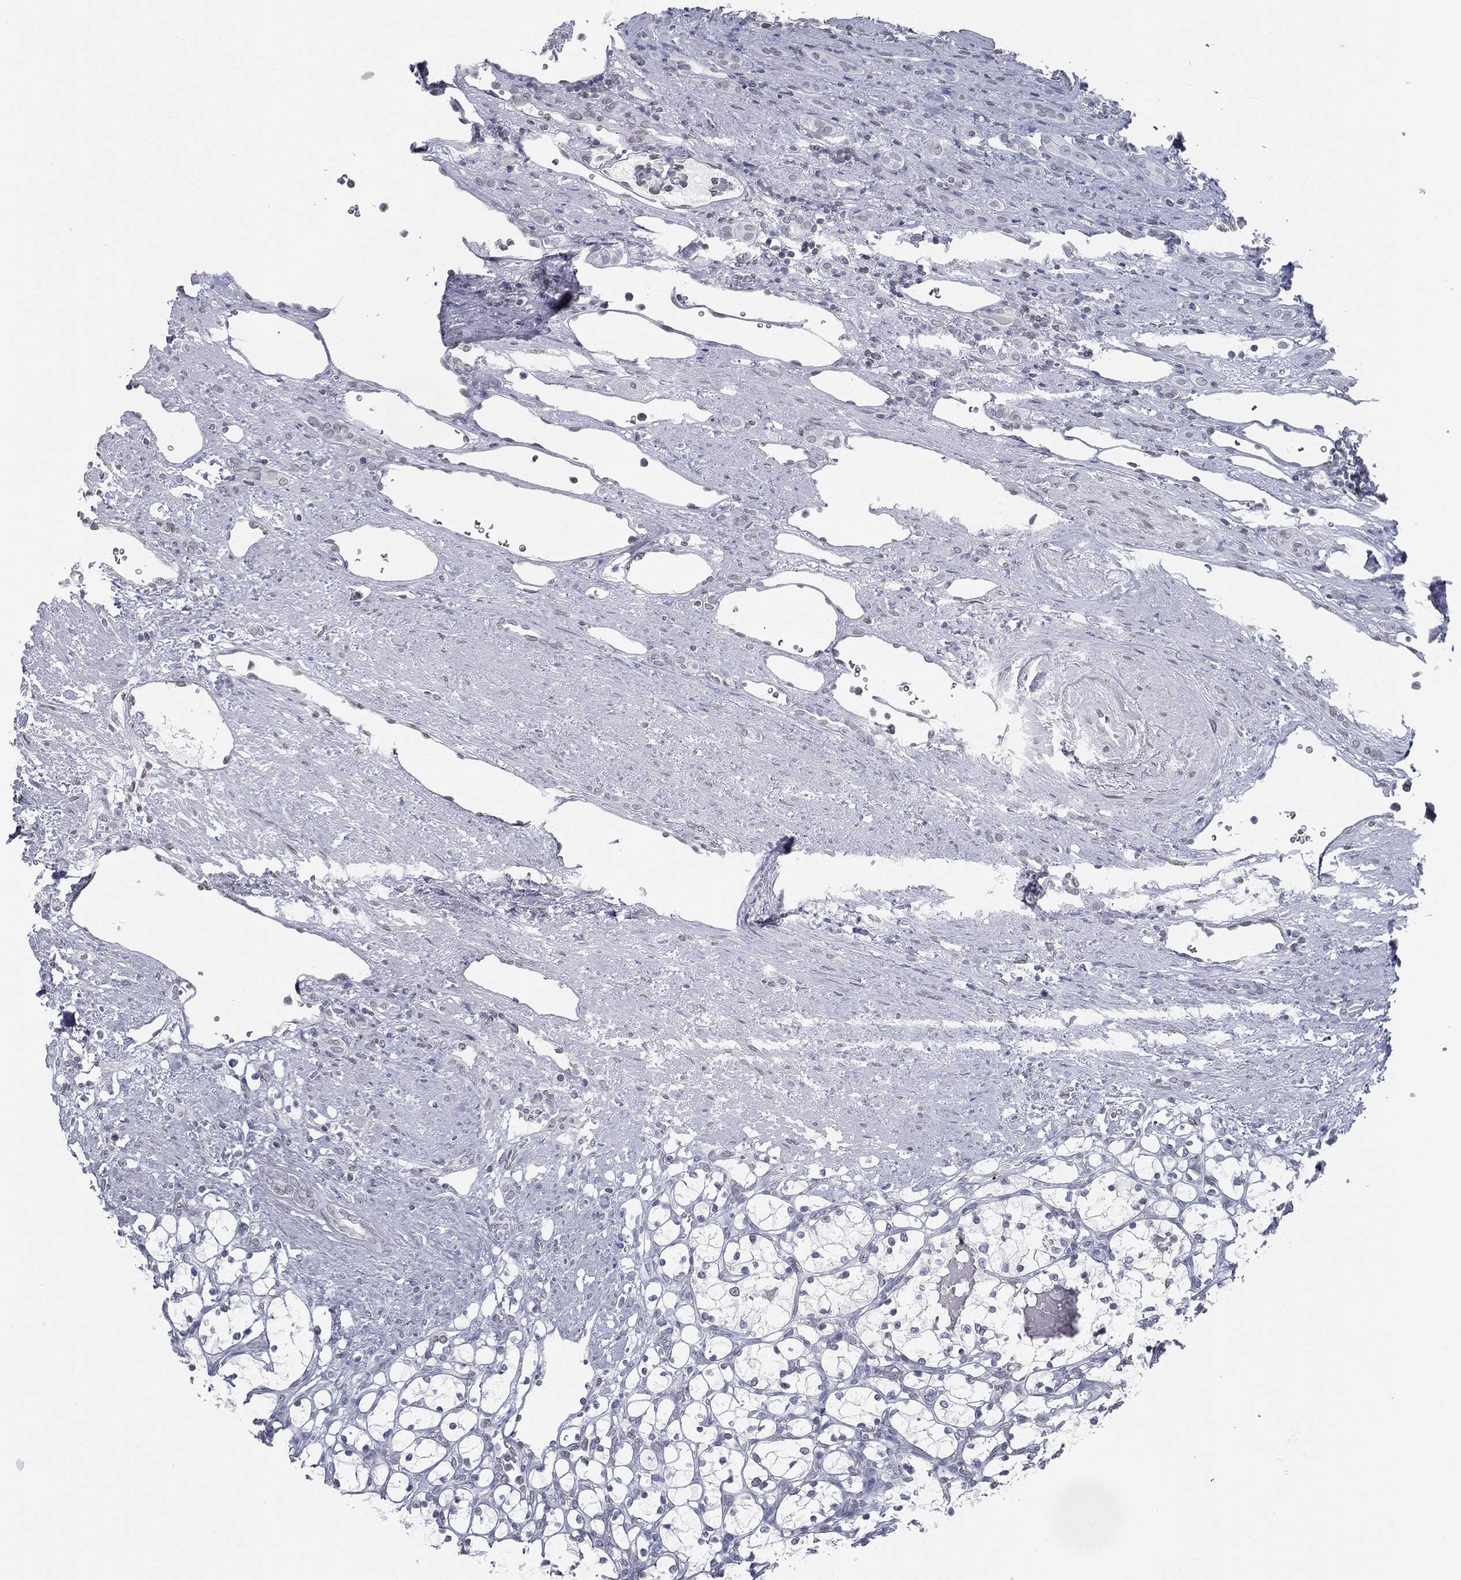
{"staining": {"intensity": "negative", "quantity": "none", "location": "none"}, "tissue": "renal cancer", "cell_type": "Tumor cells", "image_type": "cancer", "snomed": [{"axis": "morphology", "description": "Adenocarcinoma, NOS"}, {"axis": "topography", "description": "Kidney"}], "caption": "DAB (3,3'-diaminobenzidine) immunohistochemical staining of human adenocarcinoma (renal) shows no significant expression in tumor cells.", "gene": "ALDOB", "patient": {"sex": "female", "age": 69}}